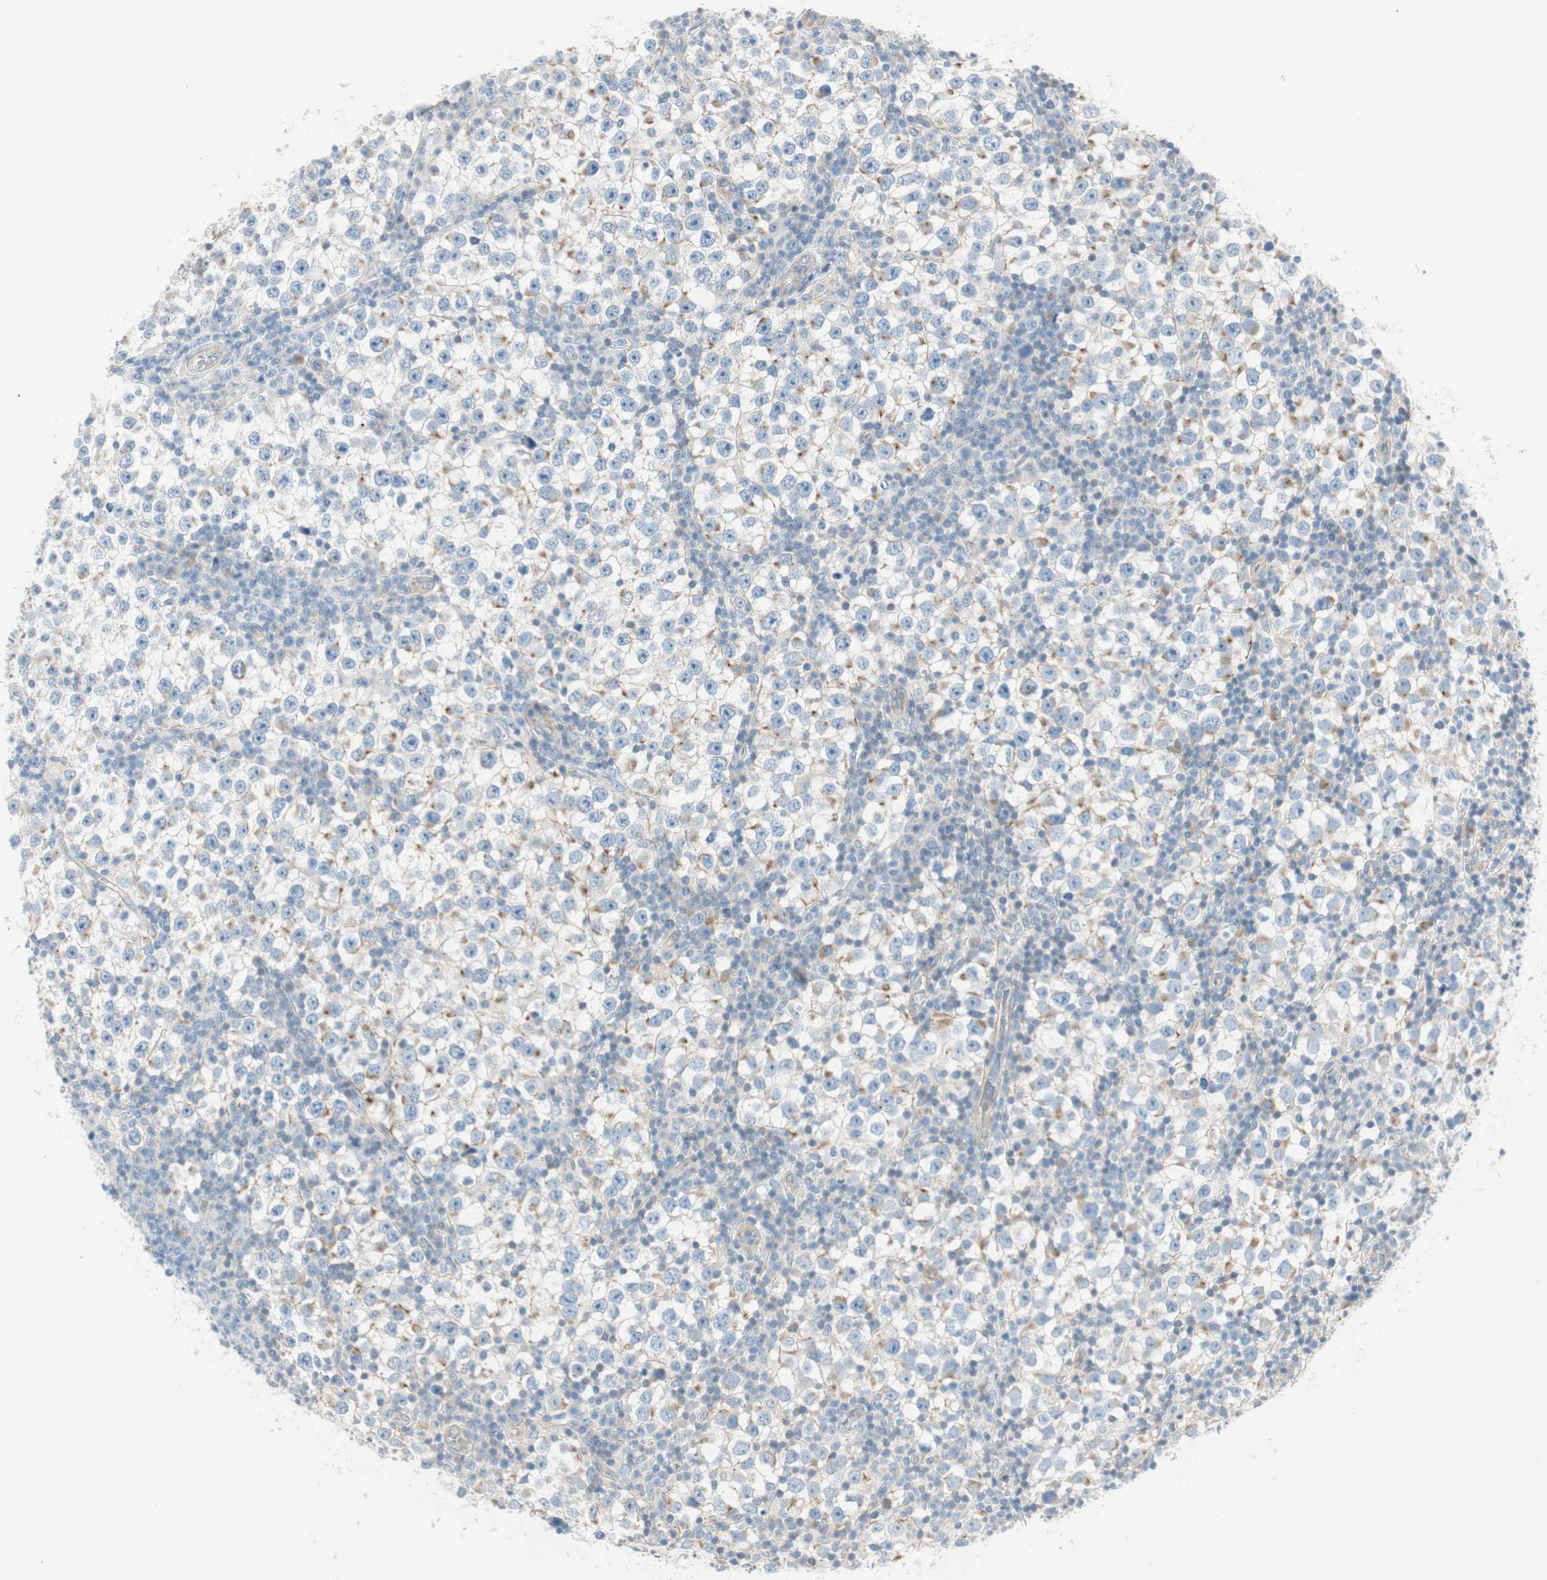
{"staining": {"intensity": "moderate", "quantity": "<25%", "location": "cytoplasmic/membranous"}, "tissue": "testis cancer", "cell_type": "Tumor cells", "image_type": "cancer", "snomed": [{"axis": "morphology", "description": "Seminoma, NOS"}, {"axis": "topography", "description": "Testis"}], "caption": "IHC histopathology image of testis cancer (seminoma) stained for a protein (brown), which reveals low levels of moderate cytoplasmic/membranous staining in approximately <25% of tumor cells.", "gene": "CDK3", "patient": {"sex": "male", "age": 65}}